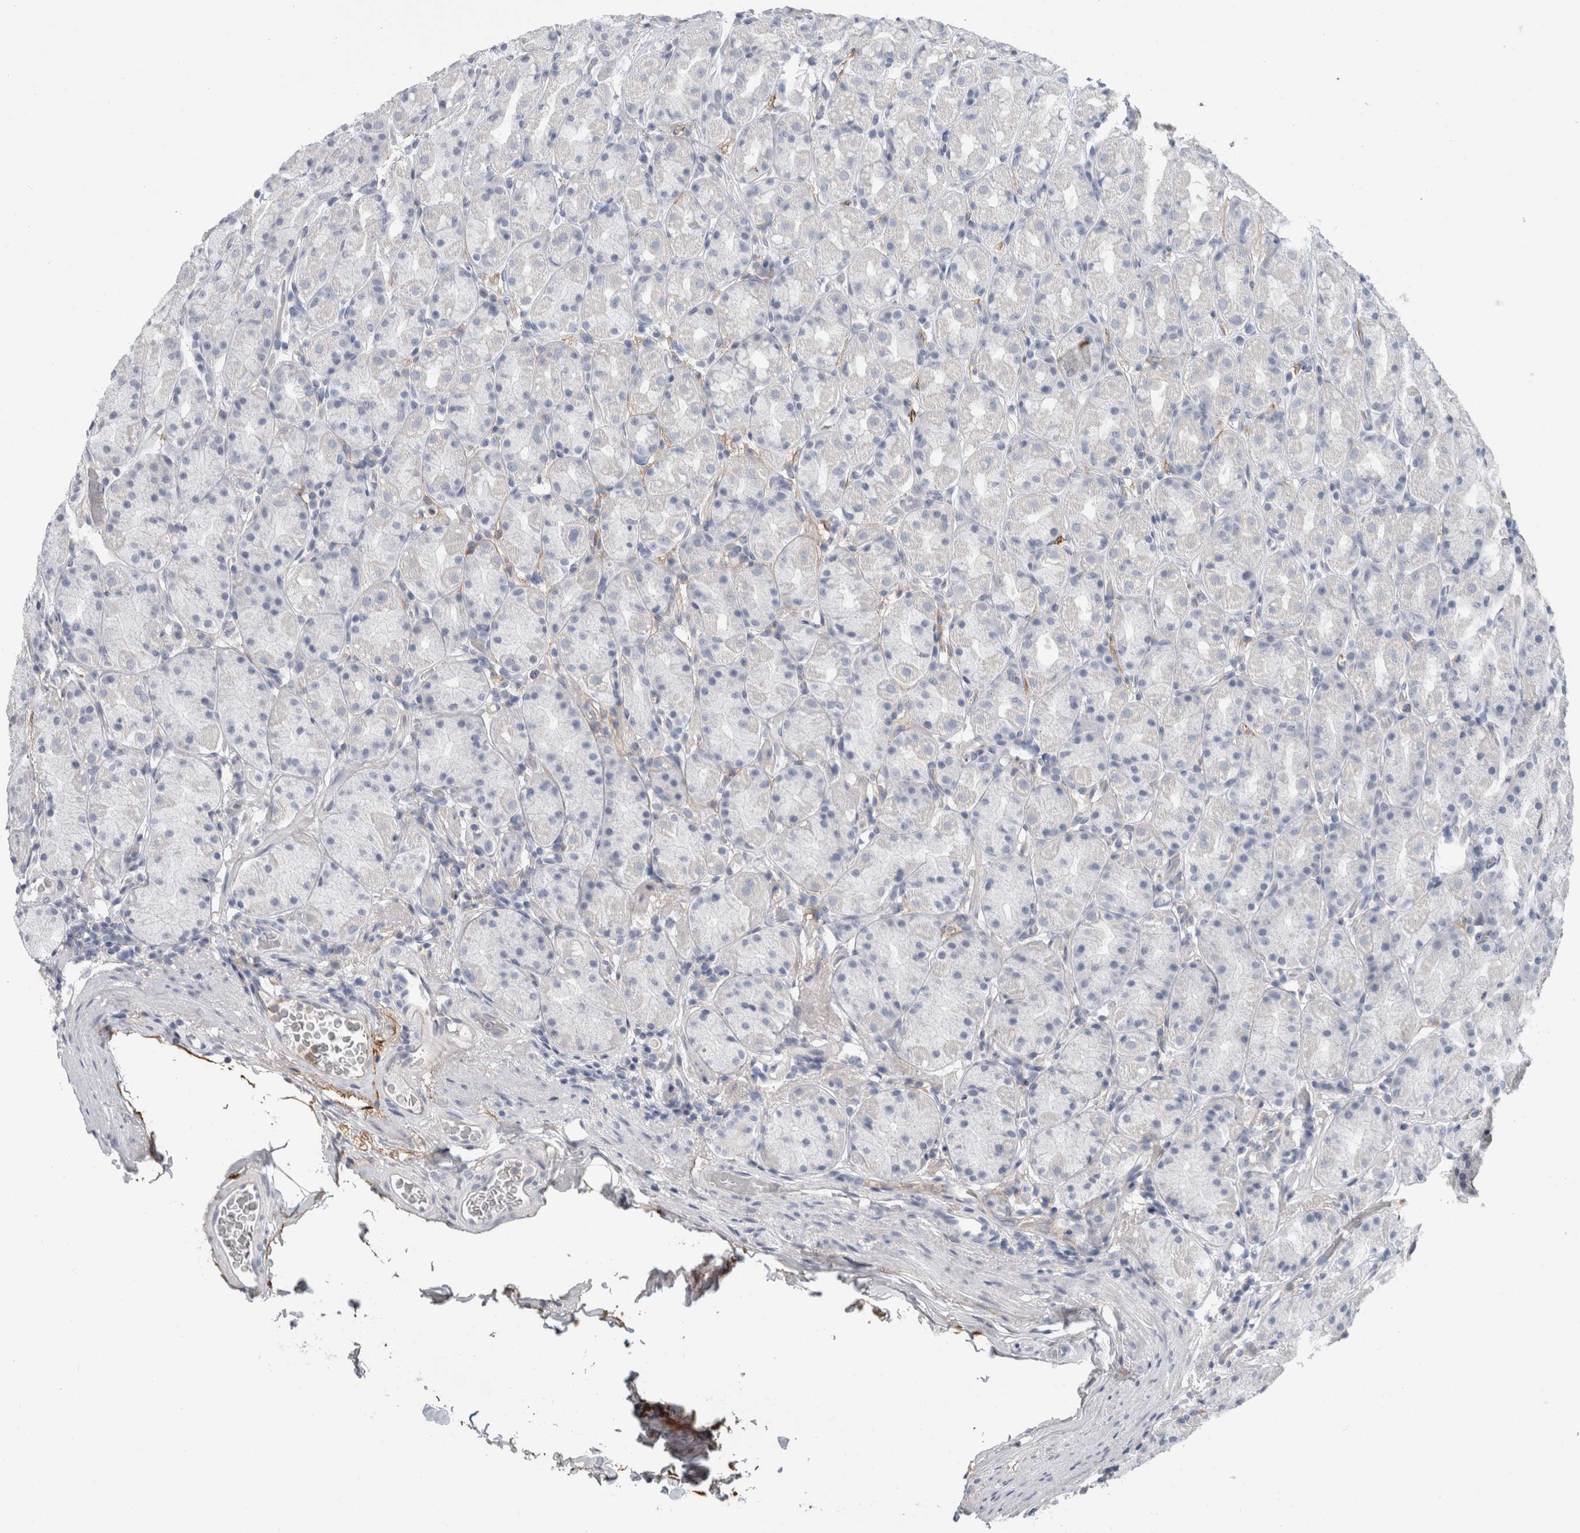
{"staining": {"intensity": "negative", "quantity": "none", "location": "none"}, "tissue": "stomach", "cell_type": "Glandular cells", "image_type": "normal", "snomed": [{"axis": "morphology", "description": "Normal tissue, NOS"}, {"axis": "topography", "description": "Stomach, upper"}], "caption": "IHC micrograph of normal human stomach stained for a protein (brown), which exhibits no expression in glandular cells.", "gene": "CD55", "patient": {"sex": "male", "age": 68}}